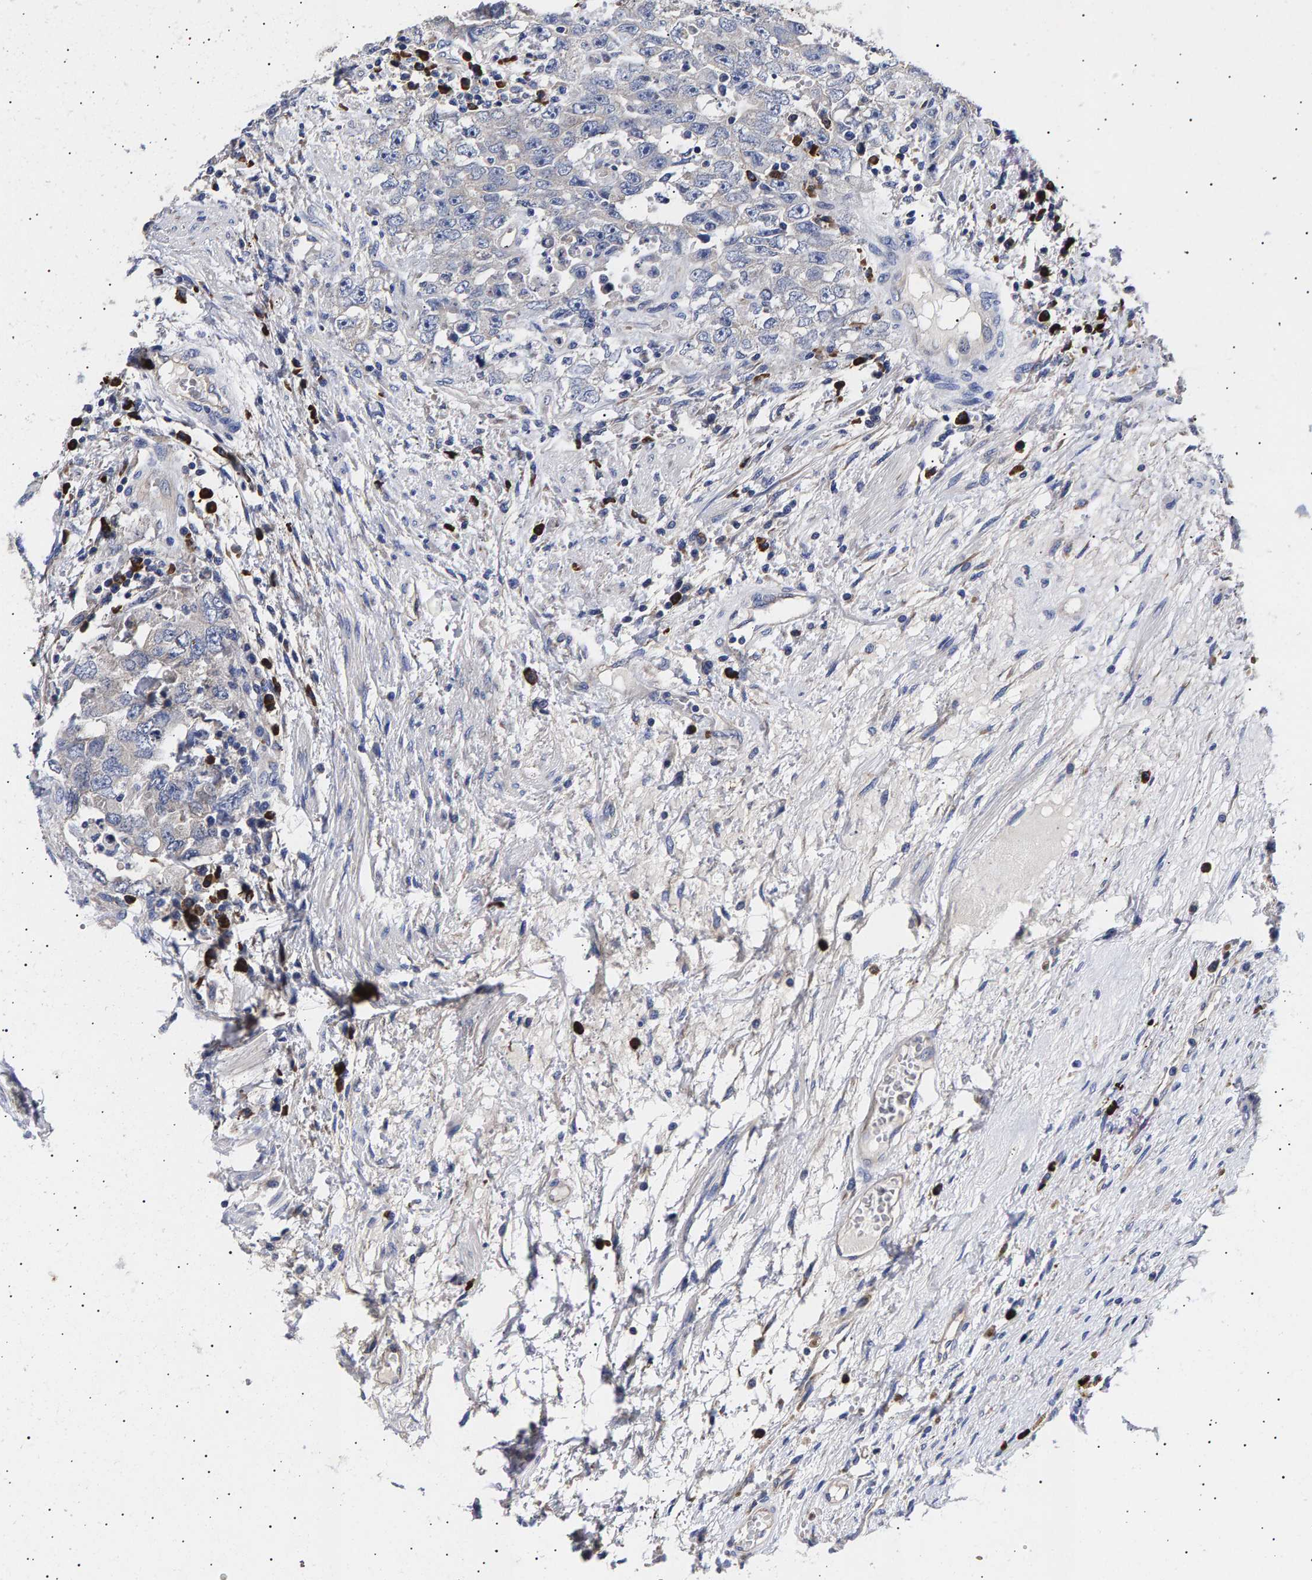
{"staining": {"intensity": "negative", "quantity": "none", "location": "none"}, "tissue": "testis cancer", "cell_type": "Tumor cells", "image_type": "cancer", "snomed": [{"axis": "morphology", "description": "Carcinoma, Embryonal, NOS"}, {"axis": "topography", "description": "Testis"}], "caption": "Immunohistochemistry (IHC) histopathology image of human testis cancer (embryonal carcinoma) stained for a protein (brown), which reveals no staining in tumor cells. Nuclei are stained in blue.", "gene": "ANKRD40", "patient": {"sex": "male", "age": 26}}